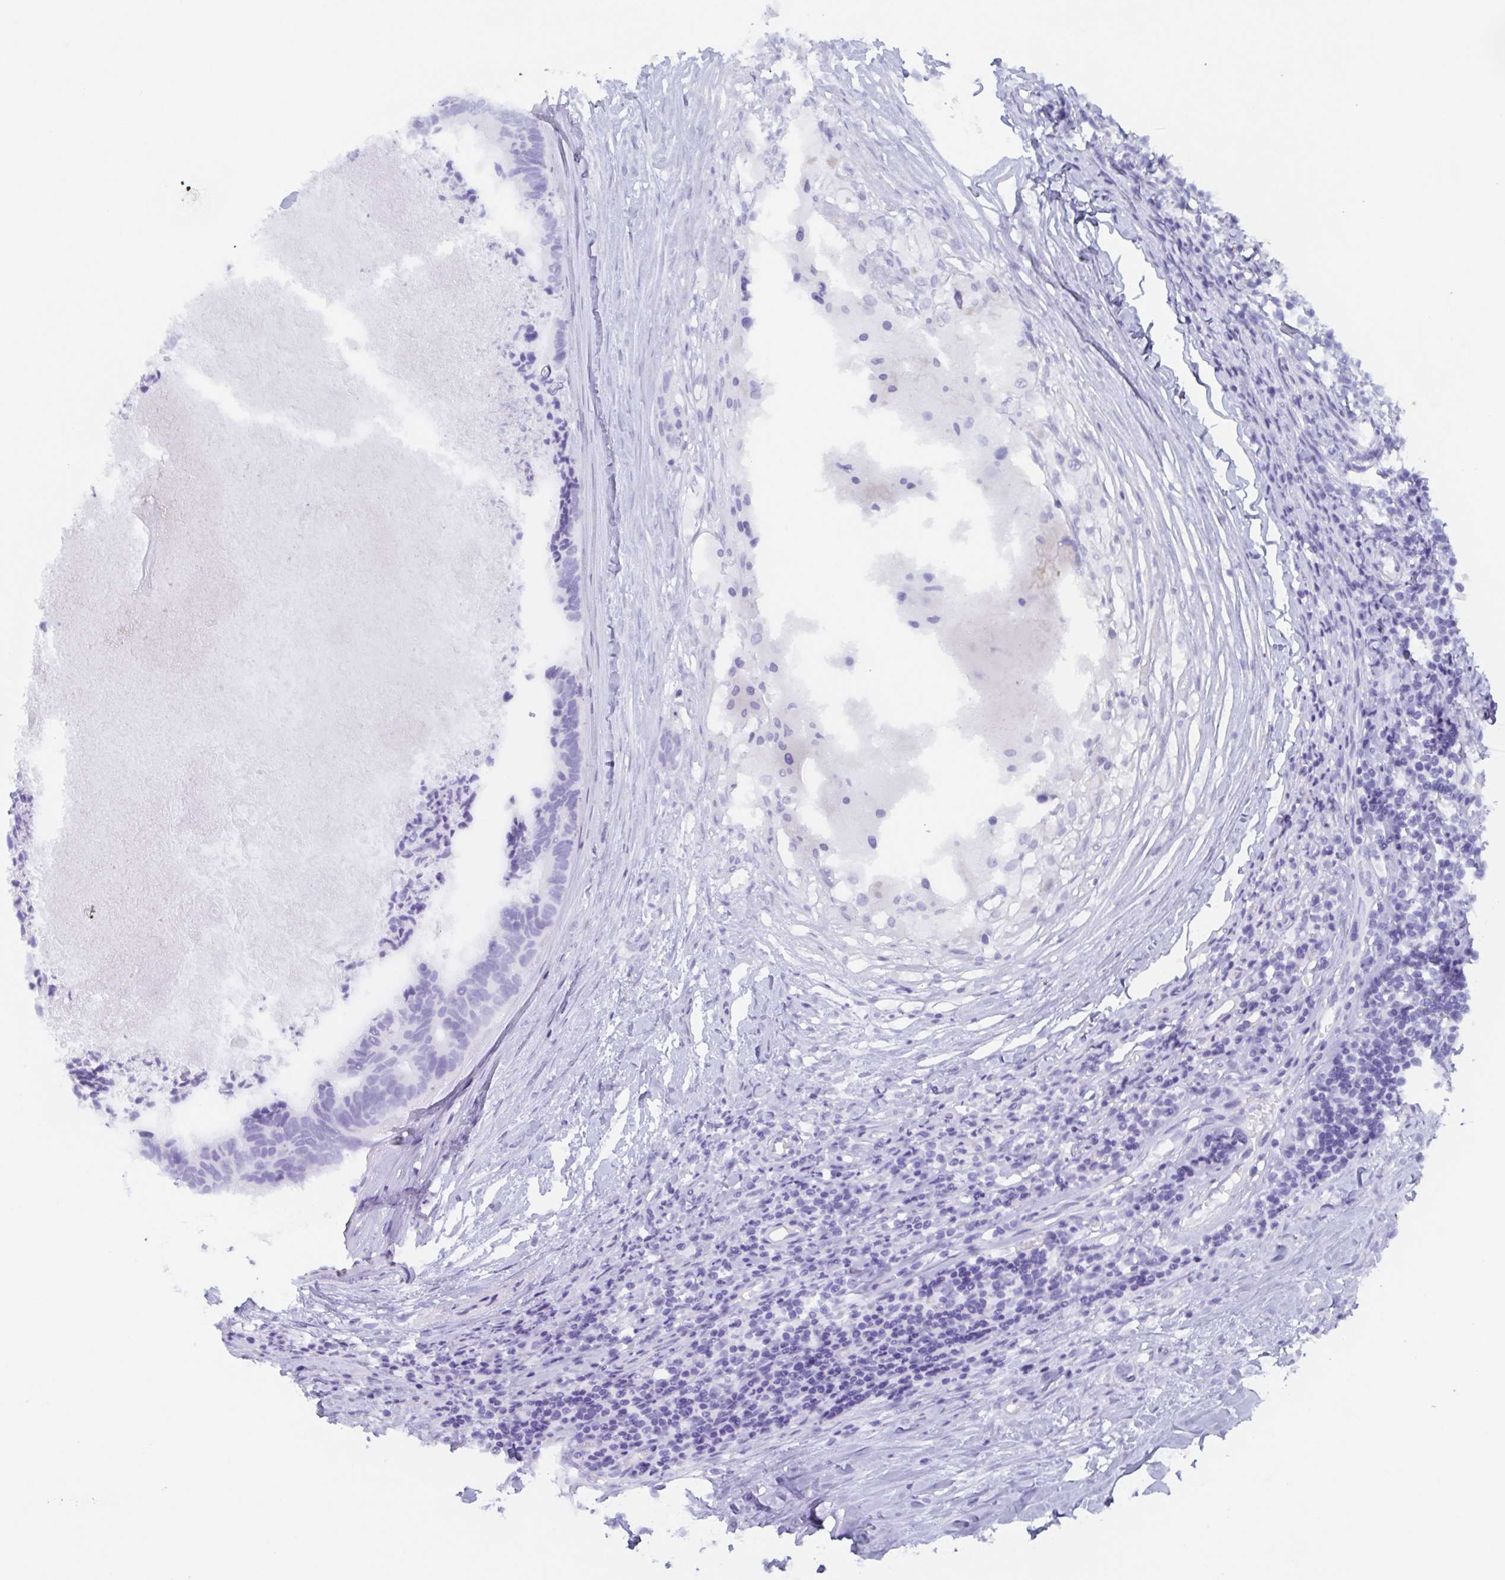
{"staining": {"intensity": "negative", "quantity": "none", "location": "none"}, "tissue": "colorectal cancer", "cell_type": "Tumor cells", "image_type": "cancer", "snomed": [{"axis": "morphology", "description": "Adenocarcinoma, NOS"}, {"axis": "topography", "description": "Colon"}, {"axis": "topography", "description": "Rectum"}], "caption": "Photomicrograph shows no significant protein expression in tumor cells of colorectal adenocarcinoma.", "gene": "AGFG2", "patient": {"sex": "male", "age": 57}}